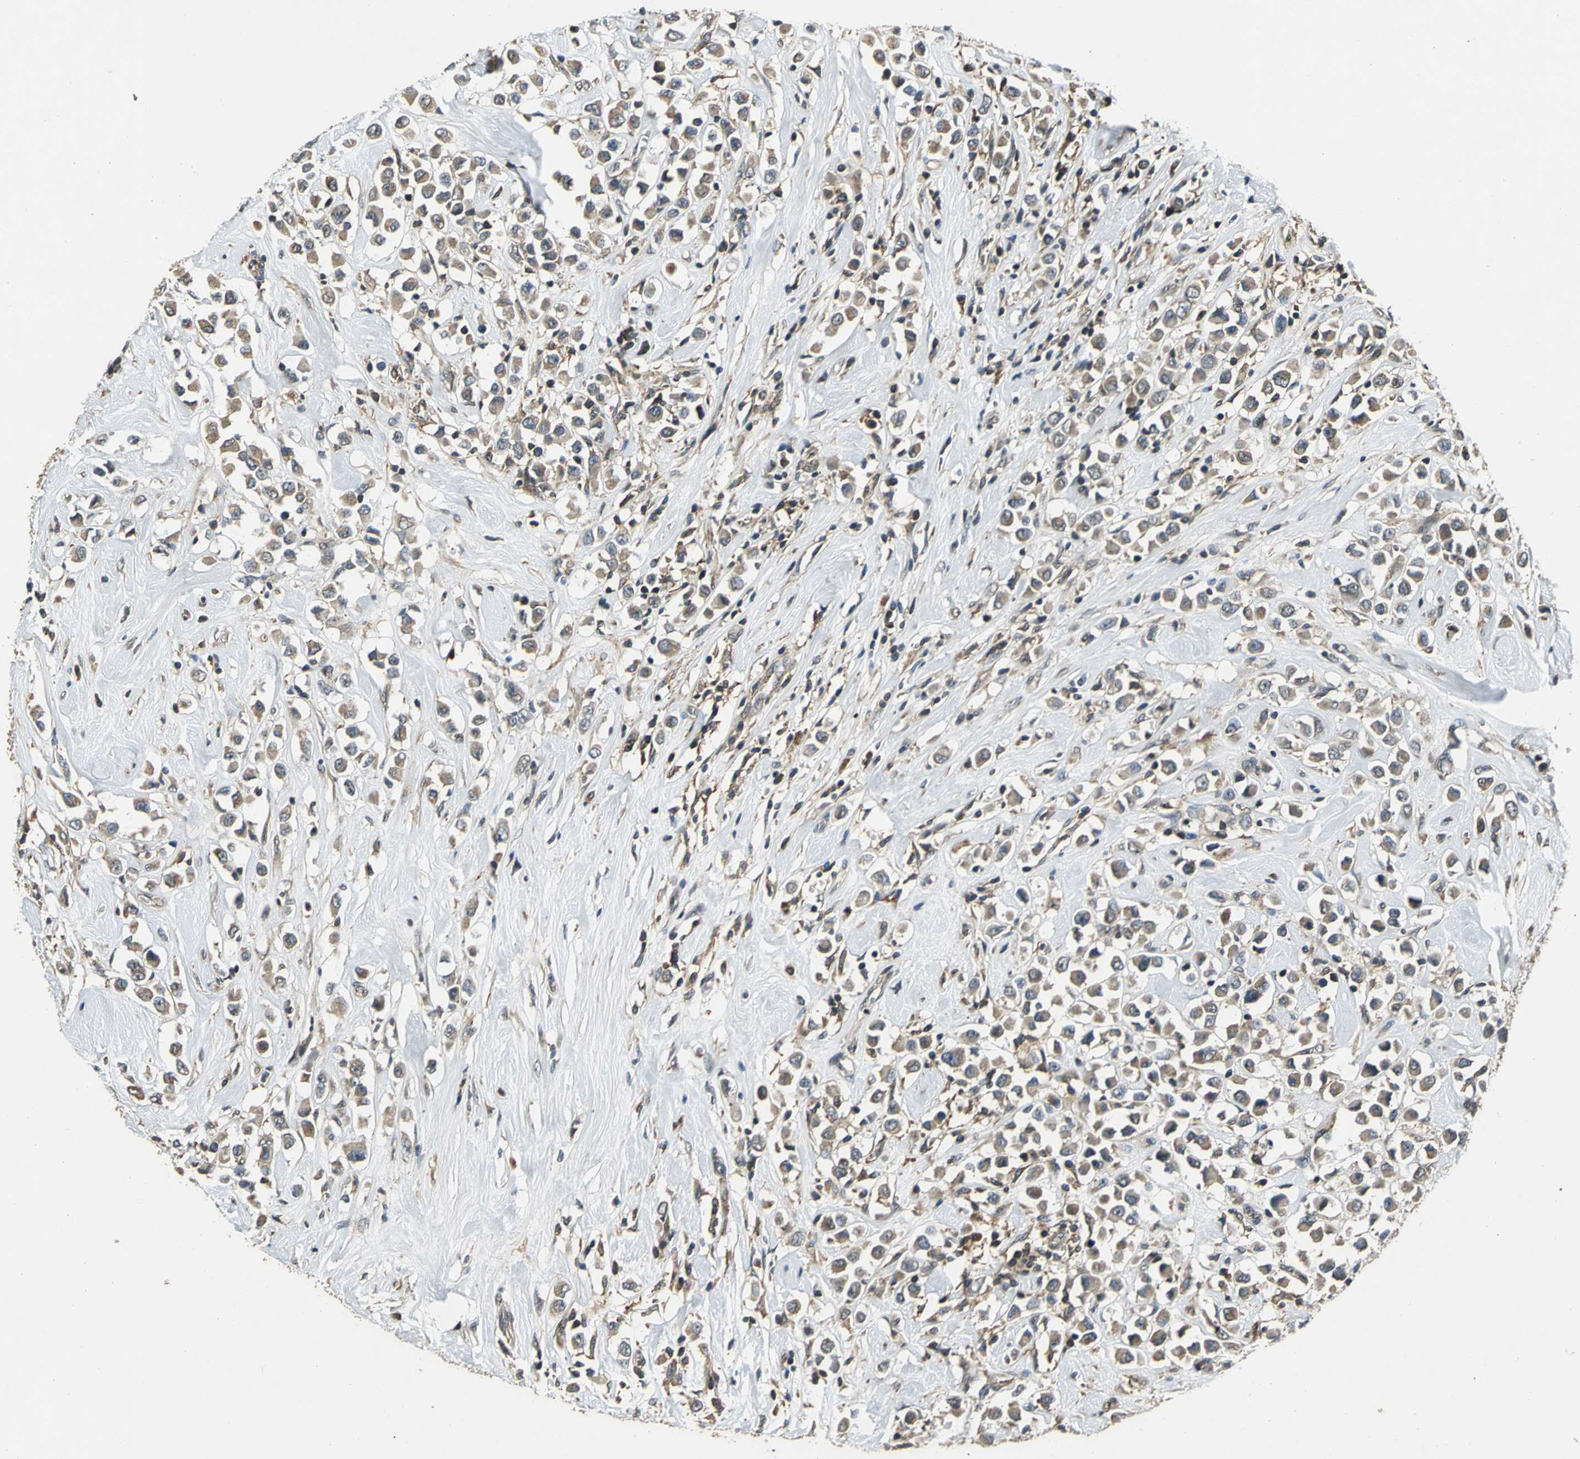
{"staining": {"intensity": "weak", "quantity": ">75%", "location": "cytoplasmic/membranous"}, "tissue": "breast cancer", "cell_type": "Tumor cells", "image_type": "cancer", "snomed": [{"axis": "morphology", "description": "Duct carcinoma"}, {"axis": "topography", "description": "Breast"}], "caption": "An immunohistochemistry (IHC) photomicrograph of neoplastic tissue is shown. Protein staining in brown highlights weak cytoplasmic/membranous positivity in invasive ductal carcinoma (breast) within tumor cells. (Stains: DAB in brown, nuclei in blue, Microscopy: brightfield microscopy at high magnification).", "gene": "EIF2B2", "patient": {"sex": "female", "age": 61}}